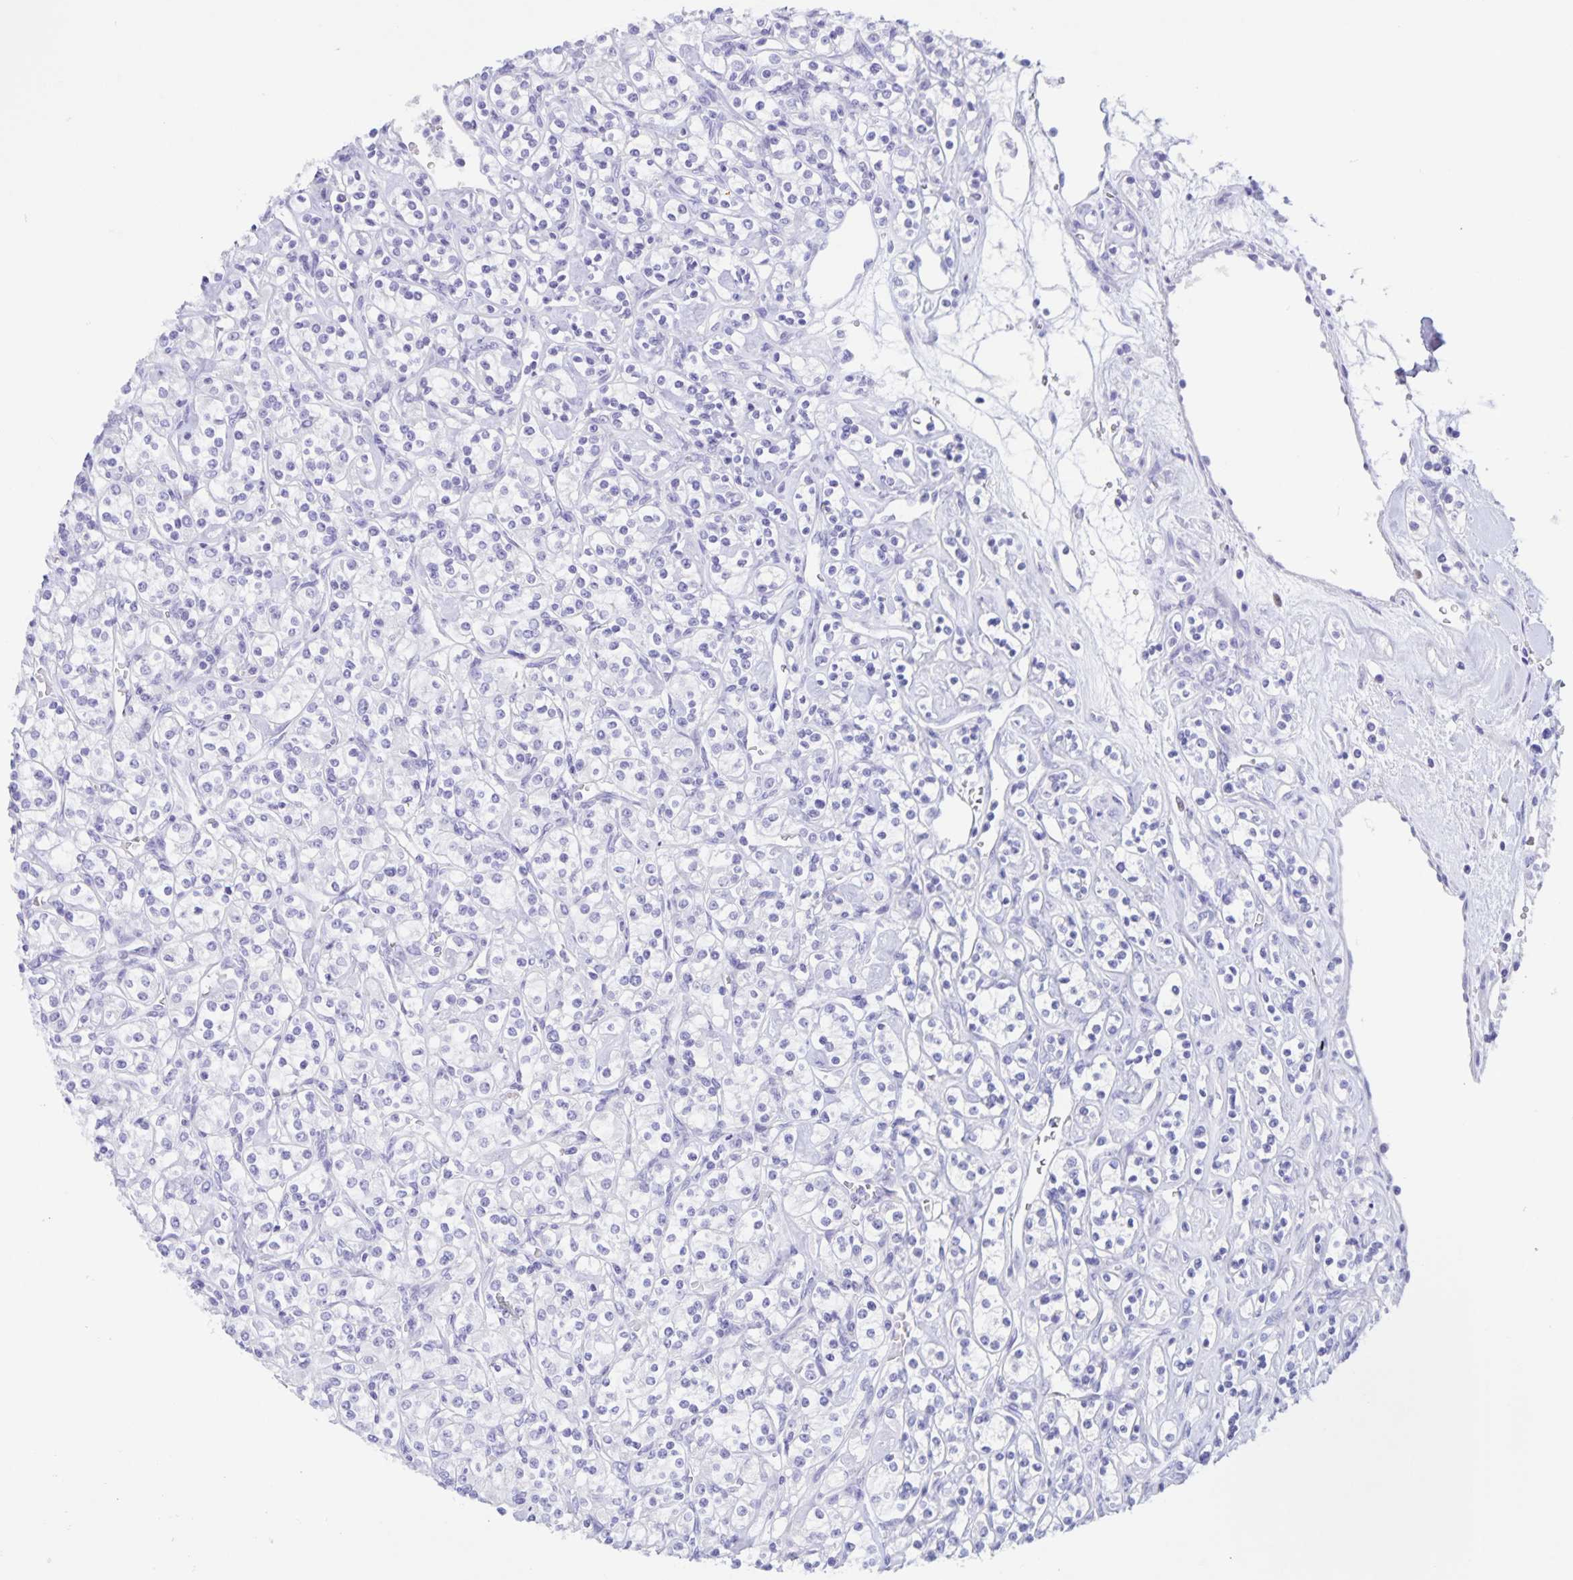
{"staining": {"intensity": "negative", "quantity": "none", "location": "none"}, "tissue": "renal cancer", "cell_type": "Tumor cells", "image_type": "cancer", "snomed": [{"axis": "morphology", "description": "Adenocarcinoma, NOS"}, {"axis": "topography", "description": "Kidney"}], "caption": "Immunohistochemistry (IHC) micrograph of neoplastic tissue: renal cancer stained with DAB reveals no significant protein expression in tumor cells.", "gene": "TGIF2LX", "patient": {"sex": "male", "age": 77}}